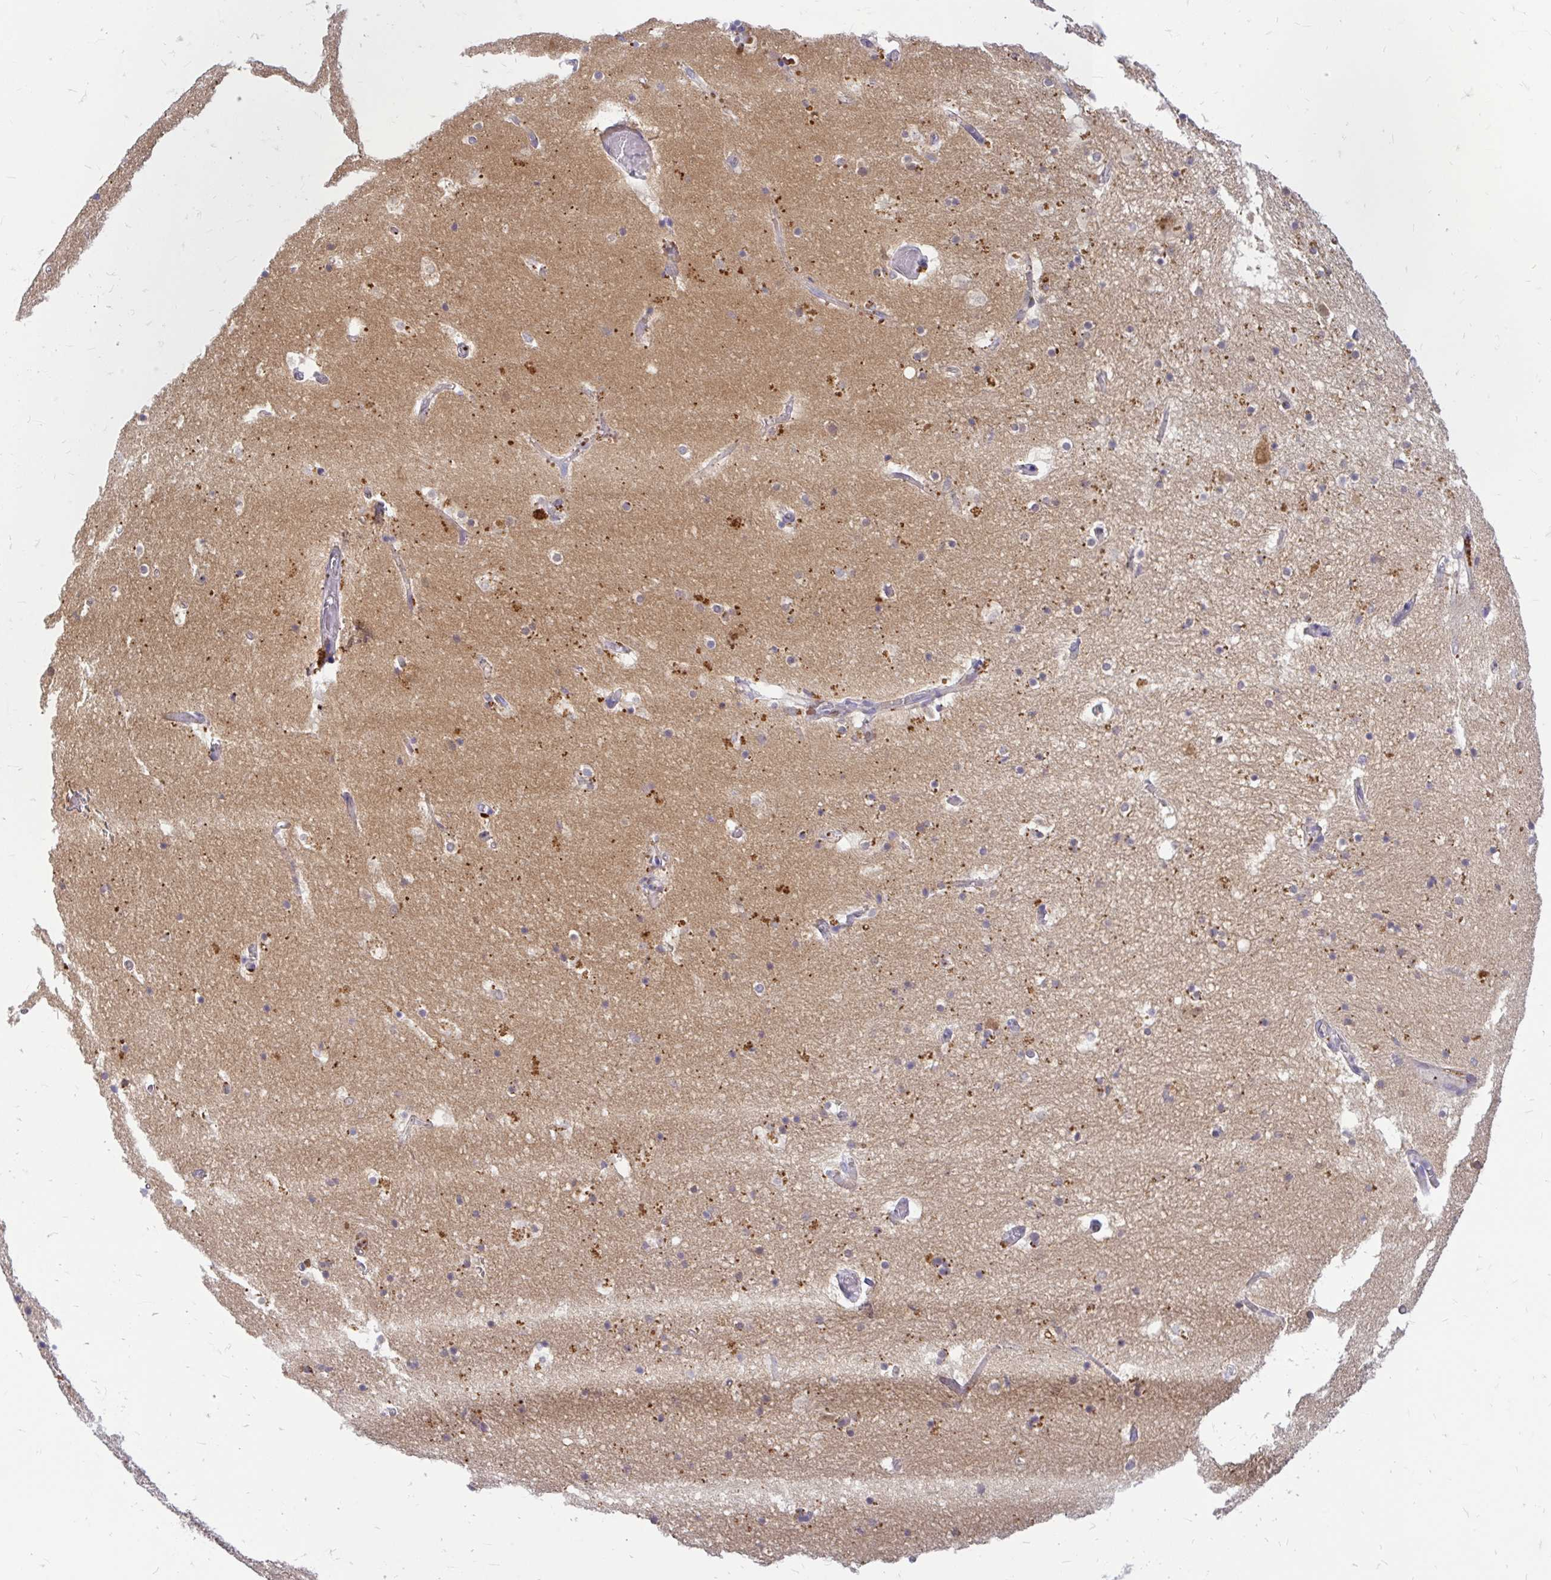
{"staining": {"intensity": "moderate", "quantity": "<25%", "location": "cytoplasmic/membranous"}, "tissue": "hippocampus", "cell_type": "Glial cells", "image_type": "normal", "snomed": [{"axis": "morphology", "description": "Normal tissue, NOS"}, {"axis": "topography", "description": "Hippocampus"}], "caption": "Moderate cytoplasmic/membranous protein positivity is appreciated in approximately <25% of glial cells in hippocampus.", "gene": "MAP1LC3A", "patient": {"sex": "female", "age": 52}}